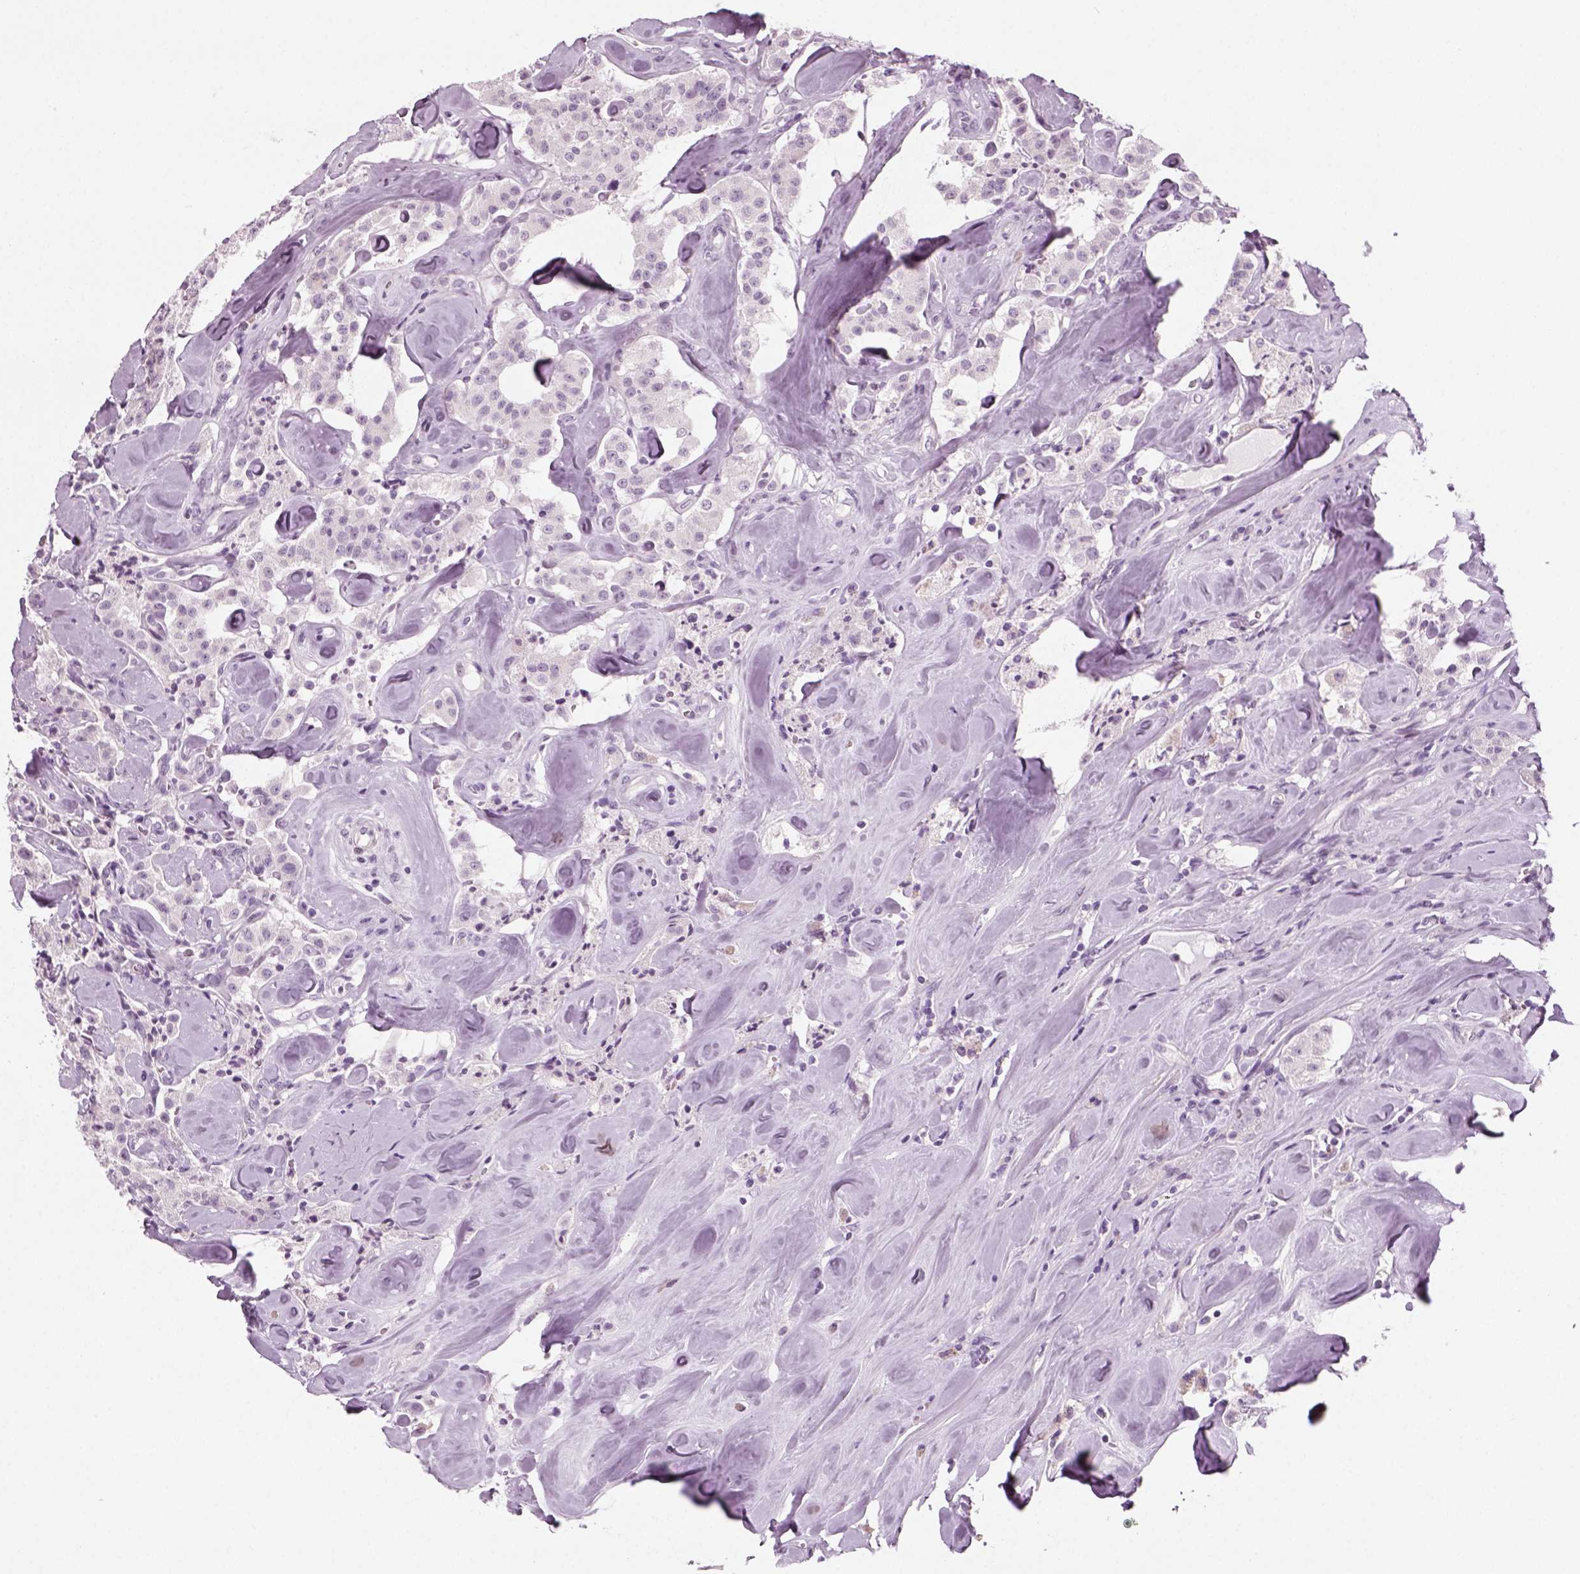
{"staining": {"intensity": "negative", "quantity": "none", "location": "none"}, "tissue": "carcinoid", "cell_type": "Tumor cells", "image_type": "cancer", "snomed": [{"axis": "morphology", "description": "Carcinoid, malignant, NOS"}, {"axis": "topography", "description": "Pancreas"}], "caption": "This is an immunohistochemistry photomicrograph of carcinoid. There is no staining in tumor cells.", "gene": "SPATA31E1", "patient": {"sex": "male", "age": 41}}